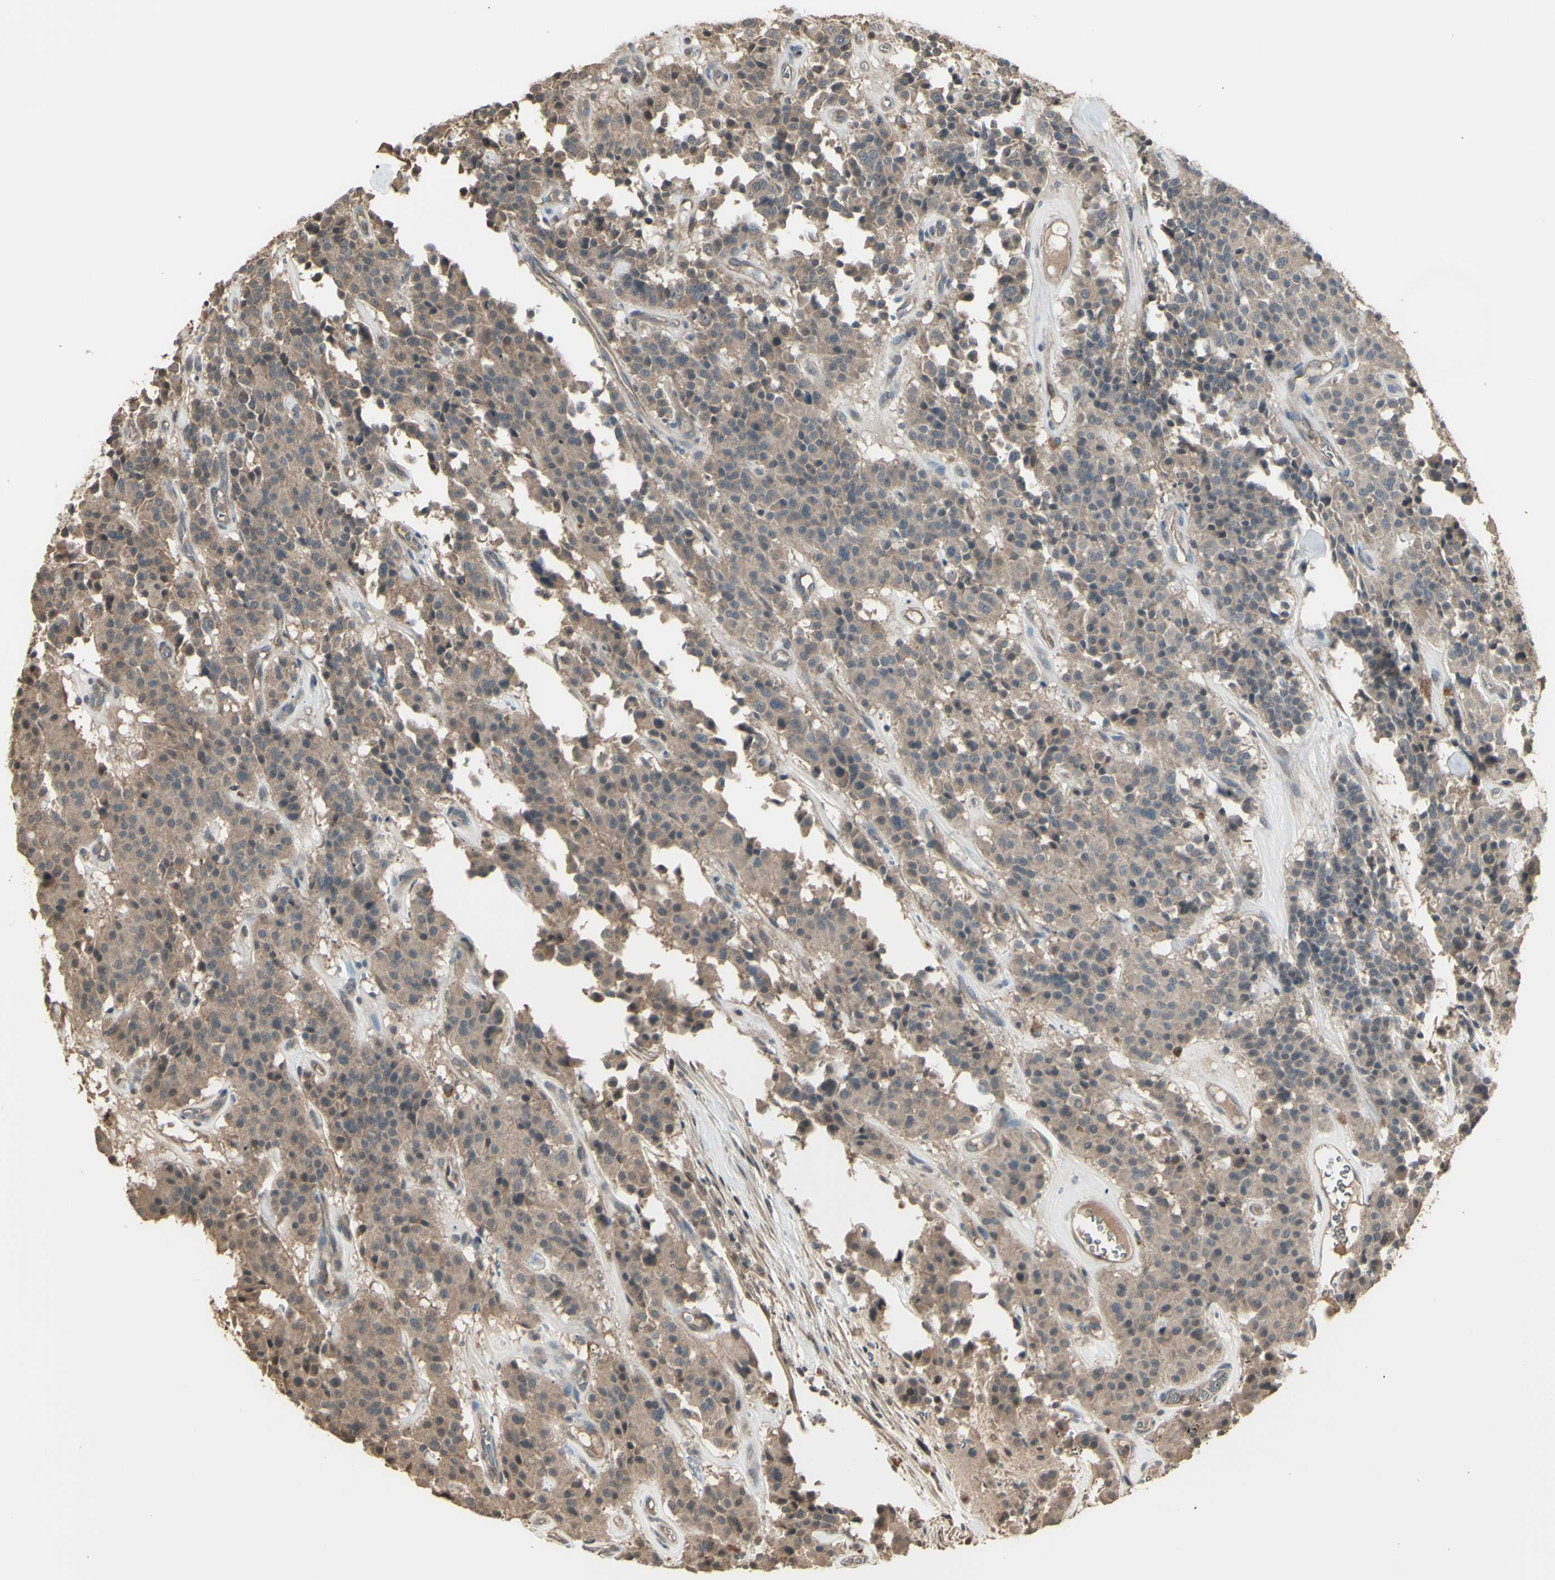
{"staining": {"intensity": "moderate", "quantity": "25%-75%", "location": "cytoplasmic/membranous"}, "tissue": "carcinoid", "cell_type": "Tumor cells", "image_type": "cancer", "snomed": [{"axis": "morphology", "description": "Carcinoid, malignant, NOS"}, {"axis": "topography", "description": "Lung"}], "caption": "Immunohistochemical staining of human carcinoid displays moderate cytoplasmic/membranous protein staining in approximately 25%-75% of tumor cells.", "gene": "GNAS", "patient": {"sex": "male", "age": 30}}